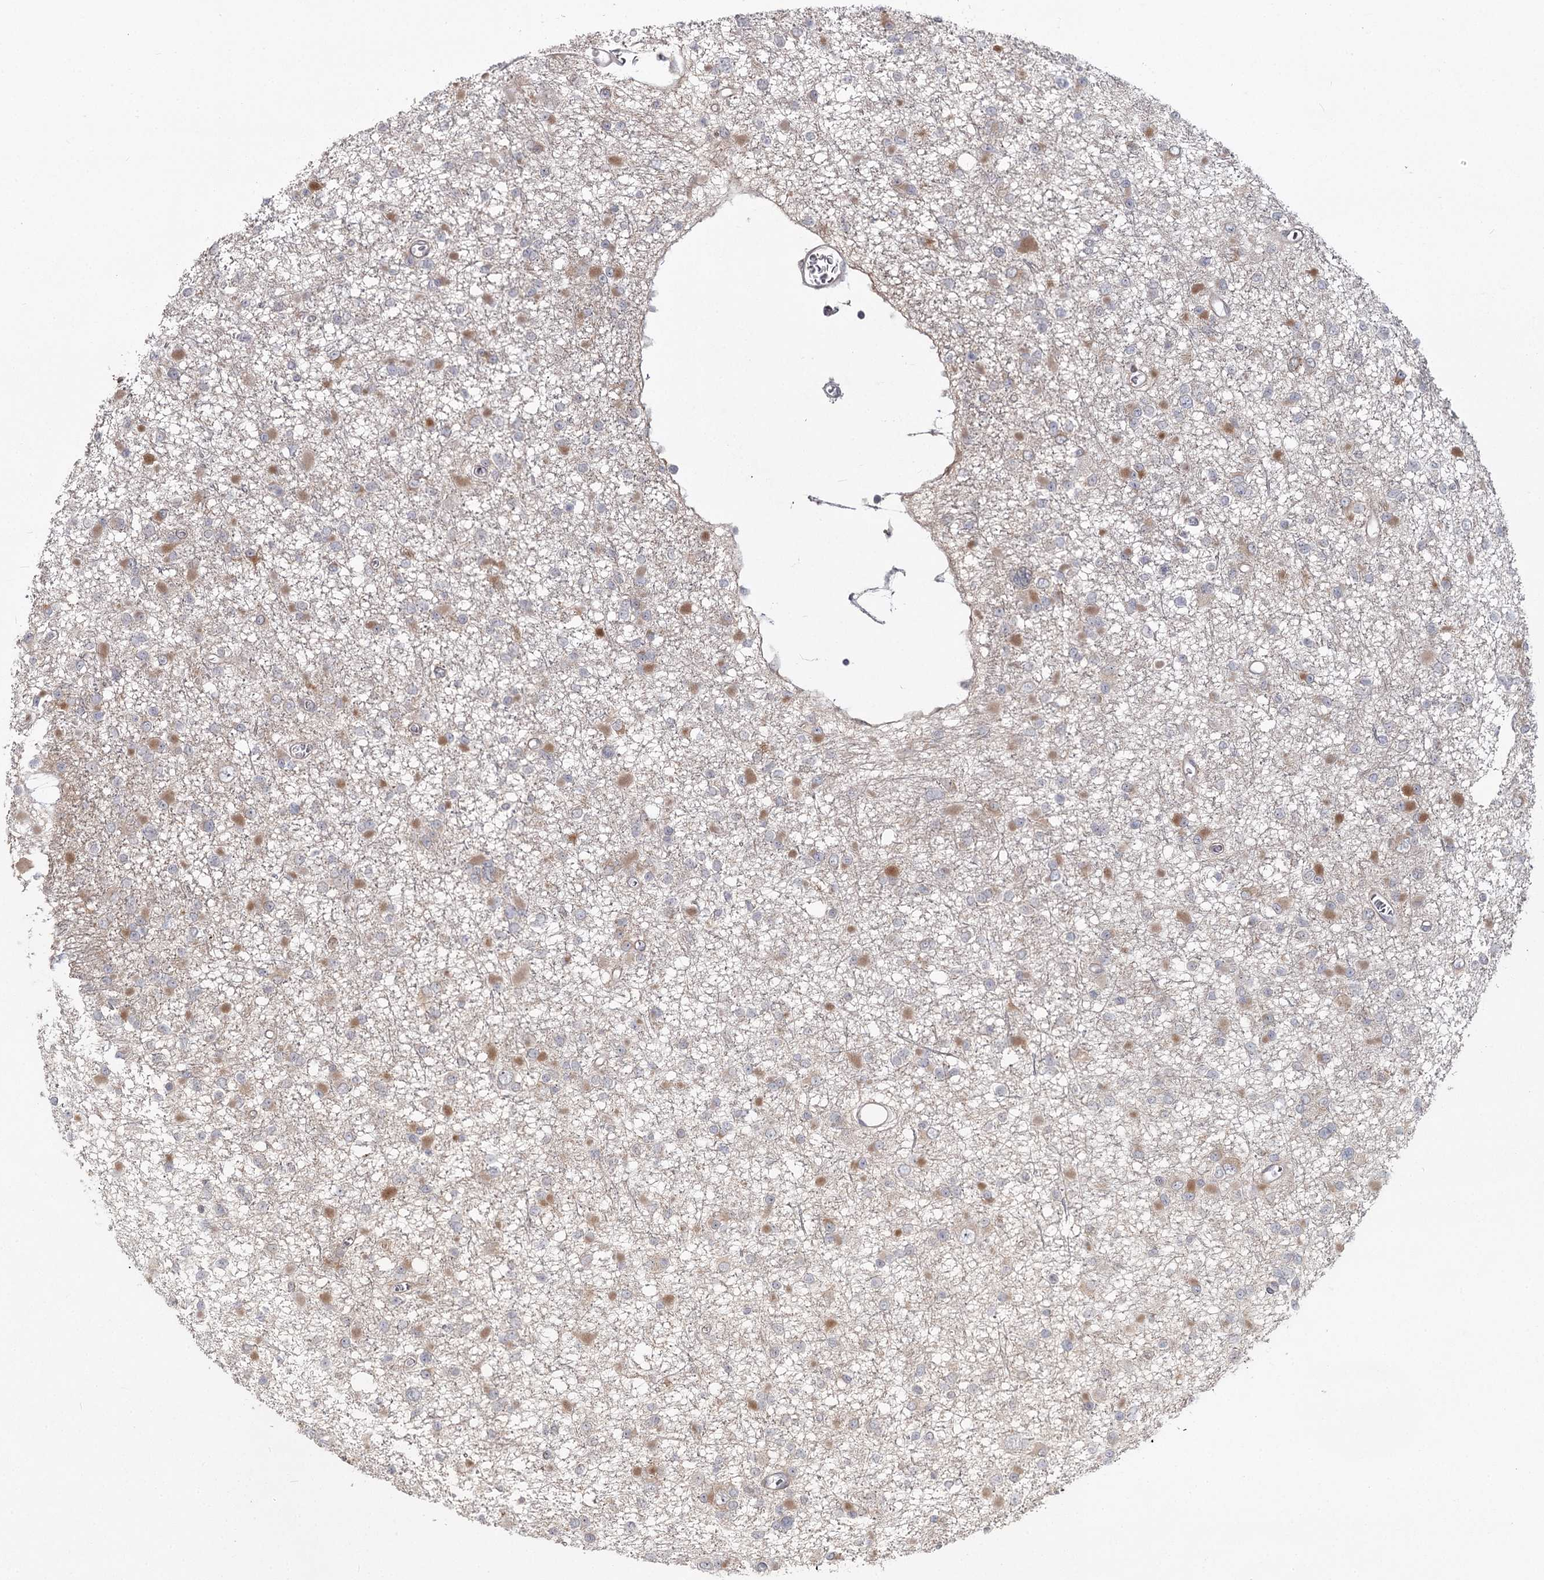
{"staining": {"intensity": "moderate", "quantity": "<25%", "location": "cytoplasmic/membranous"}, "tissue": "glioma", "cell_type": "Tumor cells", "image_type": "cancer", "snomed": [{"axis": "morphology", "description": "Glioma, malignant, Low grade"}, {"axis": "topography", "description": "Brain"}], "caption": "Malignant low-grade glioma stained with a brown dye exhibits moderate cytoplasmic/membranous positive staining in approximately <25% of tumor cells.", "gene": "CCNG2", "patient": {"sex": "female", "age": 22}}